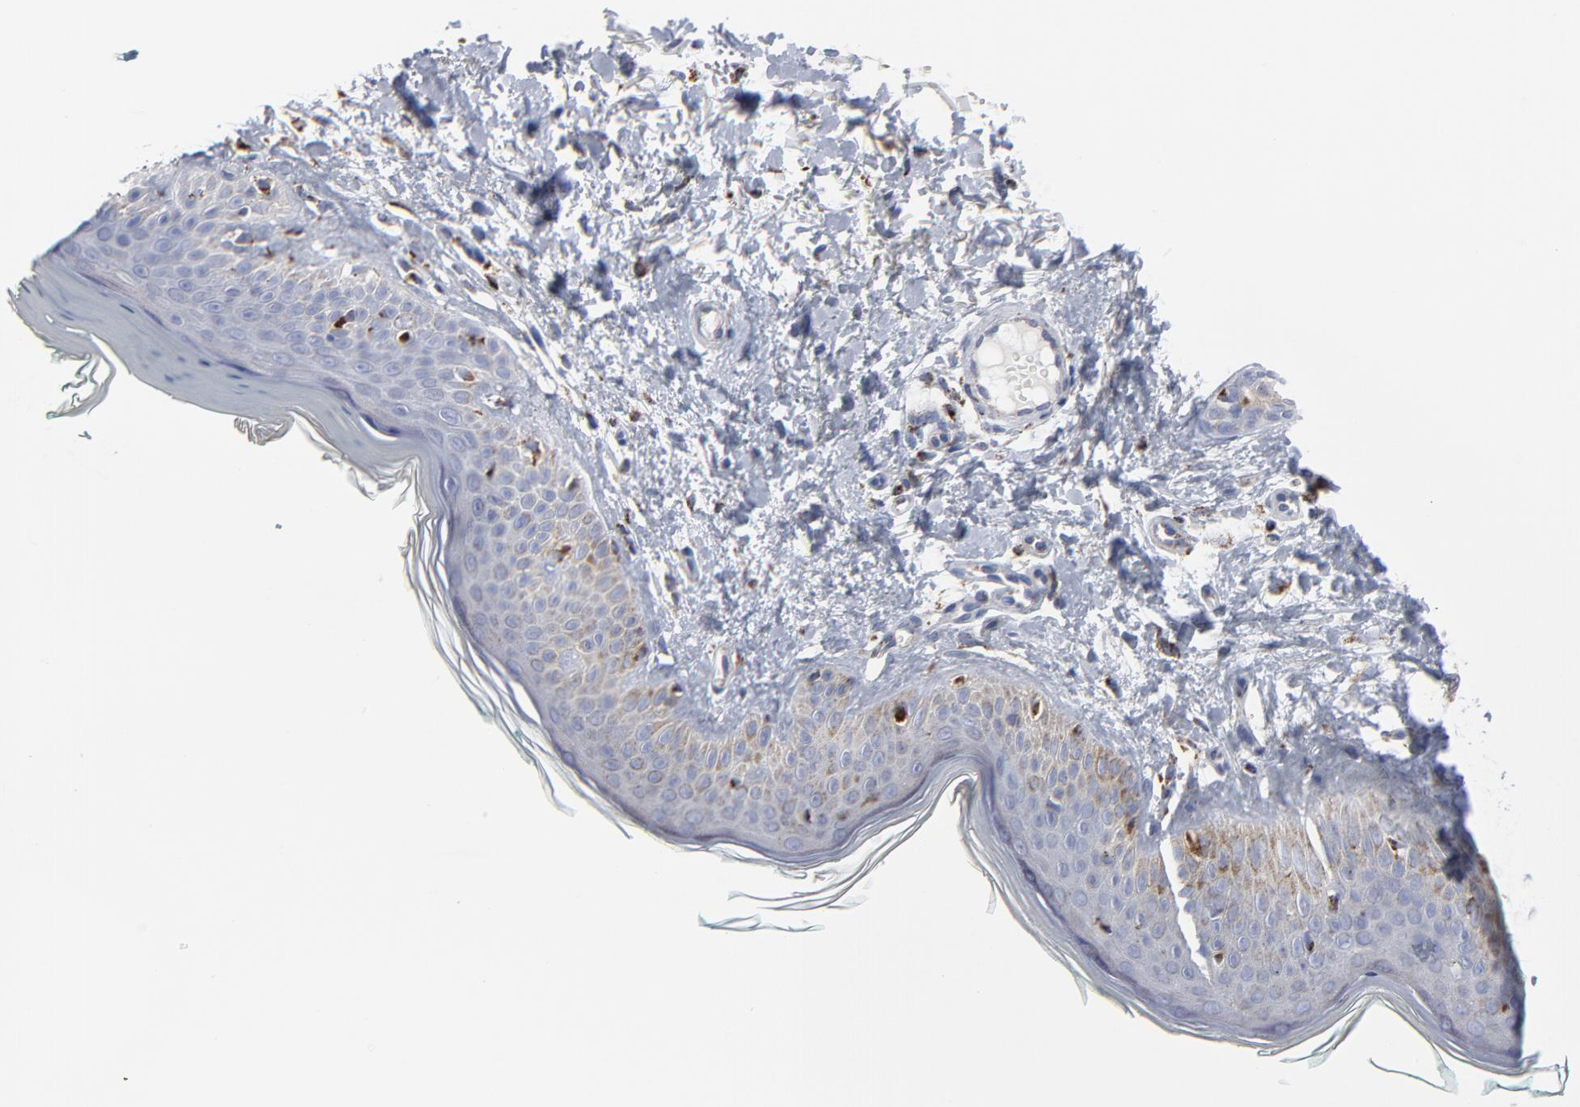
{"staining": {"intensity": "negative", "quantity": "none", "location": "none"}, "tissue": "skin", "cell_type": "Fibroblasts", "image_type": "normal", "snomed": [{"axis": "morphology", "description": "Normal tissue, NOS"}, {"axis": "topography", "description": "Skin"}], "caption": "Skin was stained to show a protein in brown. There is no significant positivity in fibroblasts. (DAB (3,3'-diaminobenzidine) IHC visualized using brightfield microscopy, high magnification).", "gene": "TXNRD2", "patient": {"sex": "male", "age": 71}}